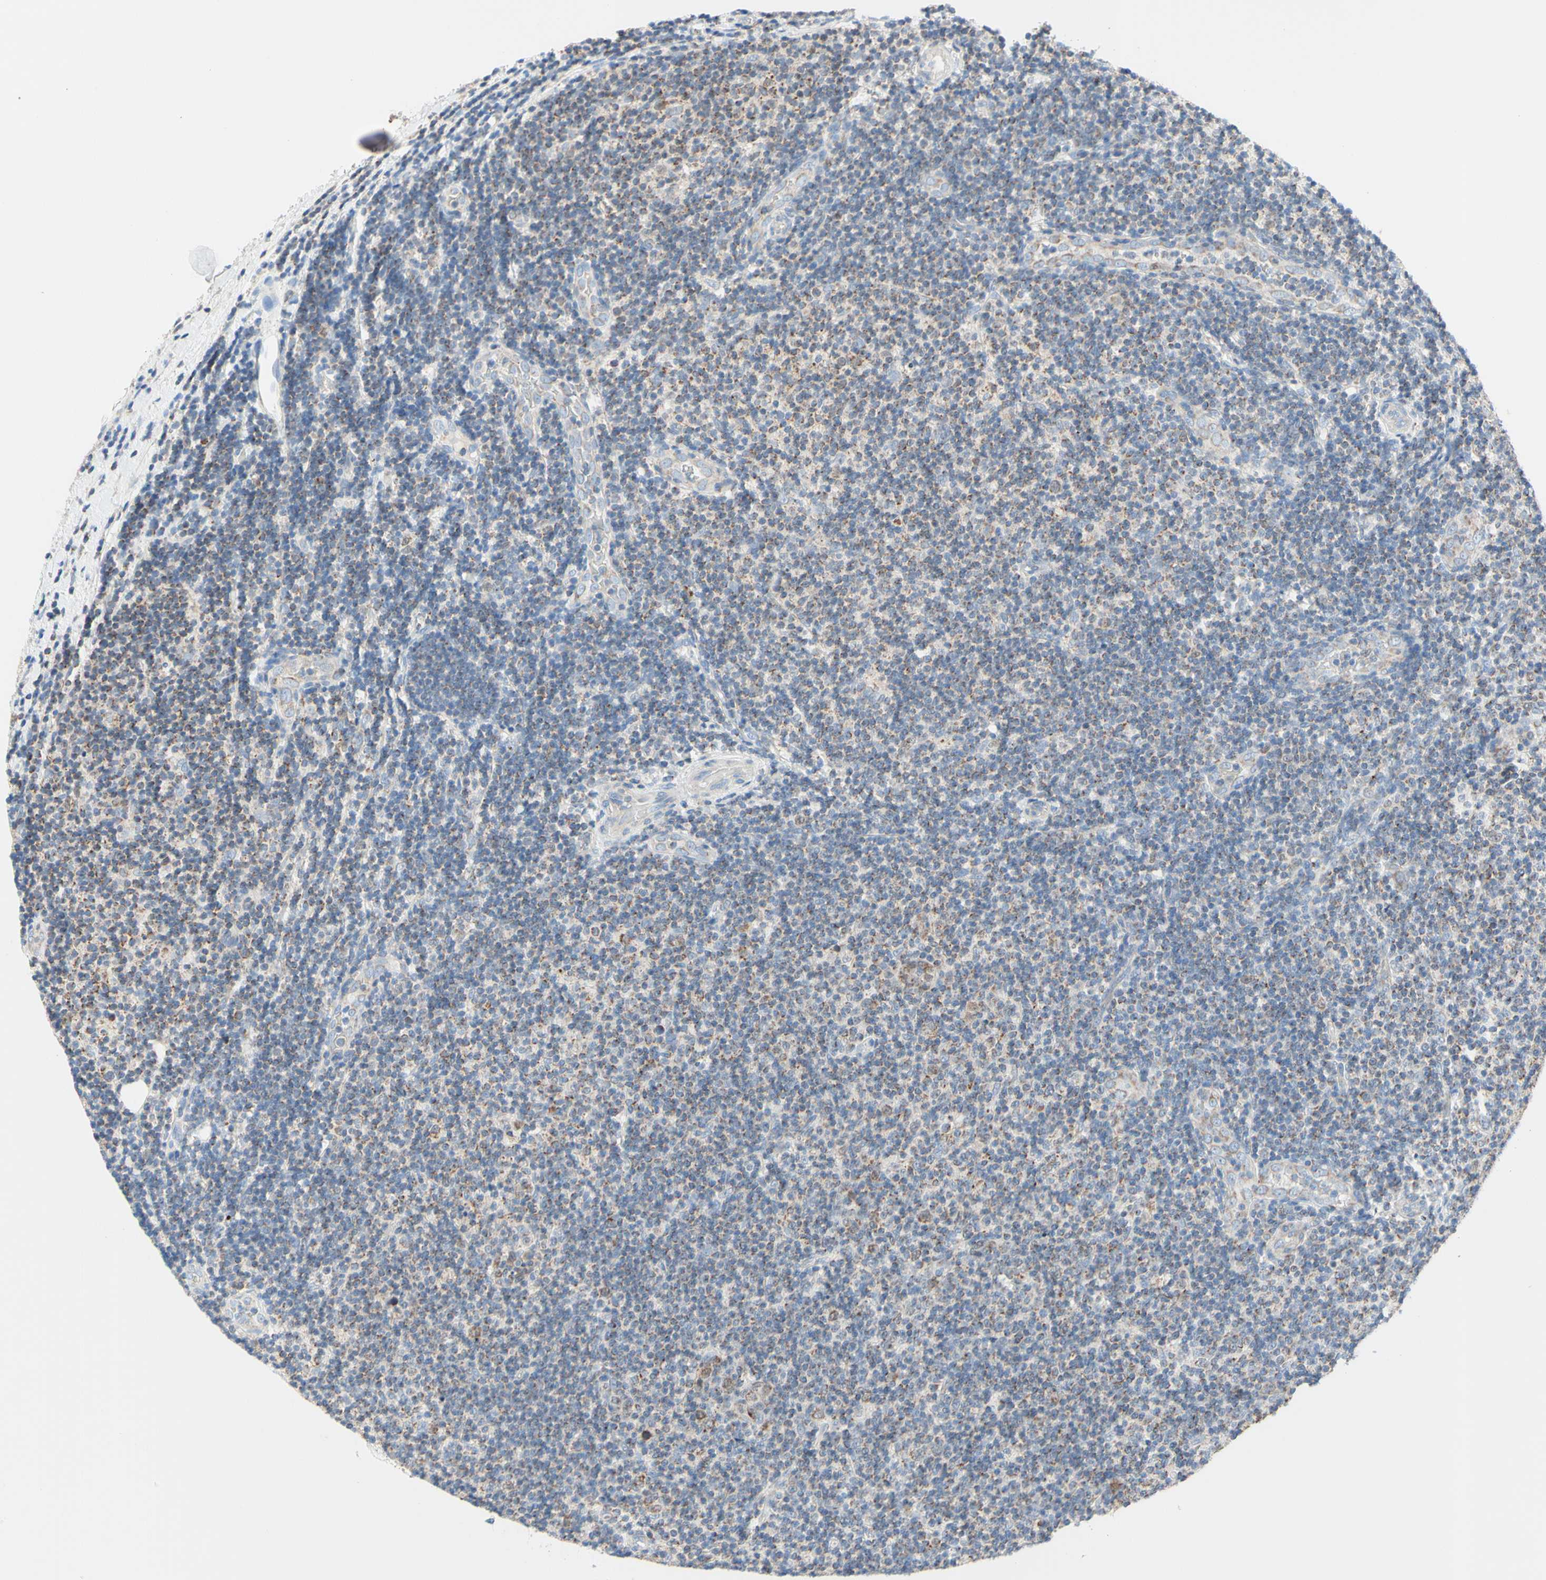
{"staining": {"intensity": "weak", "quantity": "25%-75%", "location": "cytoplasmic/membranous"}, "tissue": "lymphoma", "cell_type": "Tumor cells", "image_type": "cancer", "snomed": [{"axis": "morphology", "description": "Malignant lymphoma, non-Hodgkin's type, Low grade"}, {"axis": "topography", "description": "Lymph node"}], "caption": "IHC micrograph of neoplastic tissue: human lymphoma stained using immunohistochemistry reveals low levels of weak protein expression localized specifically in the cytoplasmic/membranous of tumor cells, appearing as a cytoplasmic/membranous brown color.", "gene": "MFF", "patient": {"sex": "male", "age": 83}}